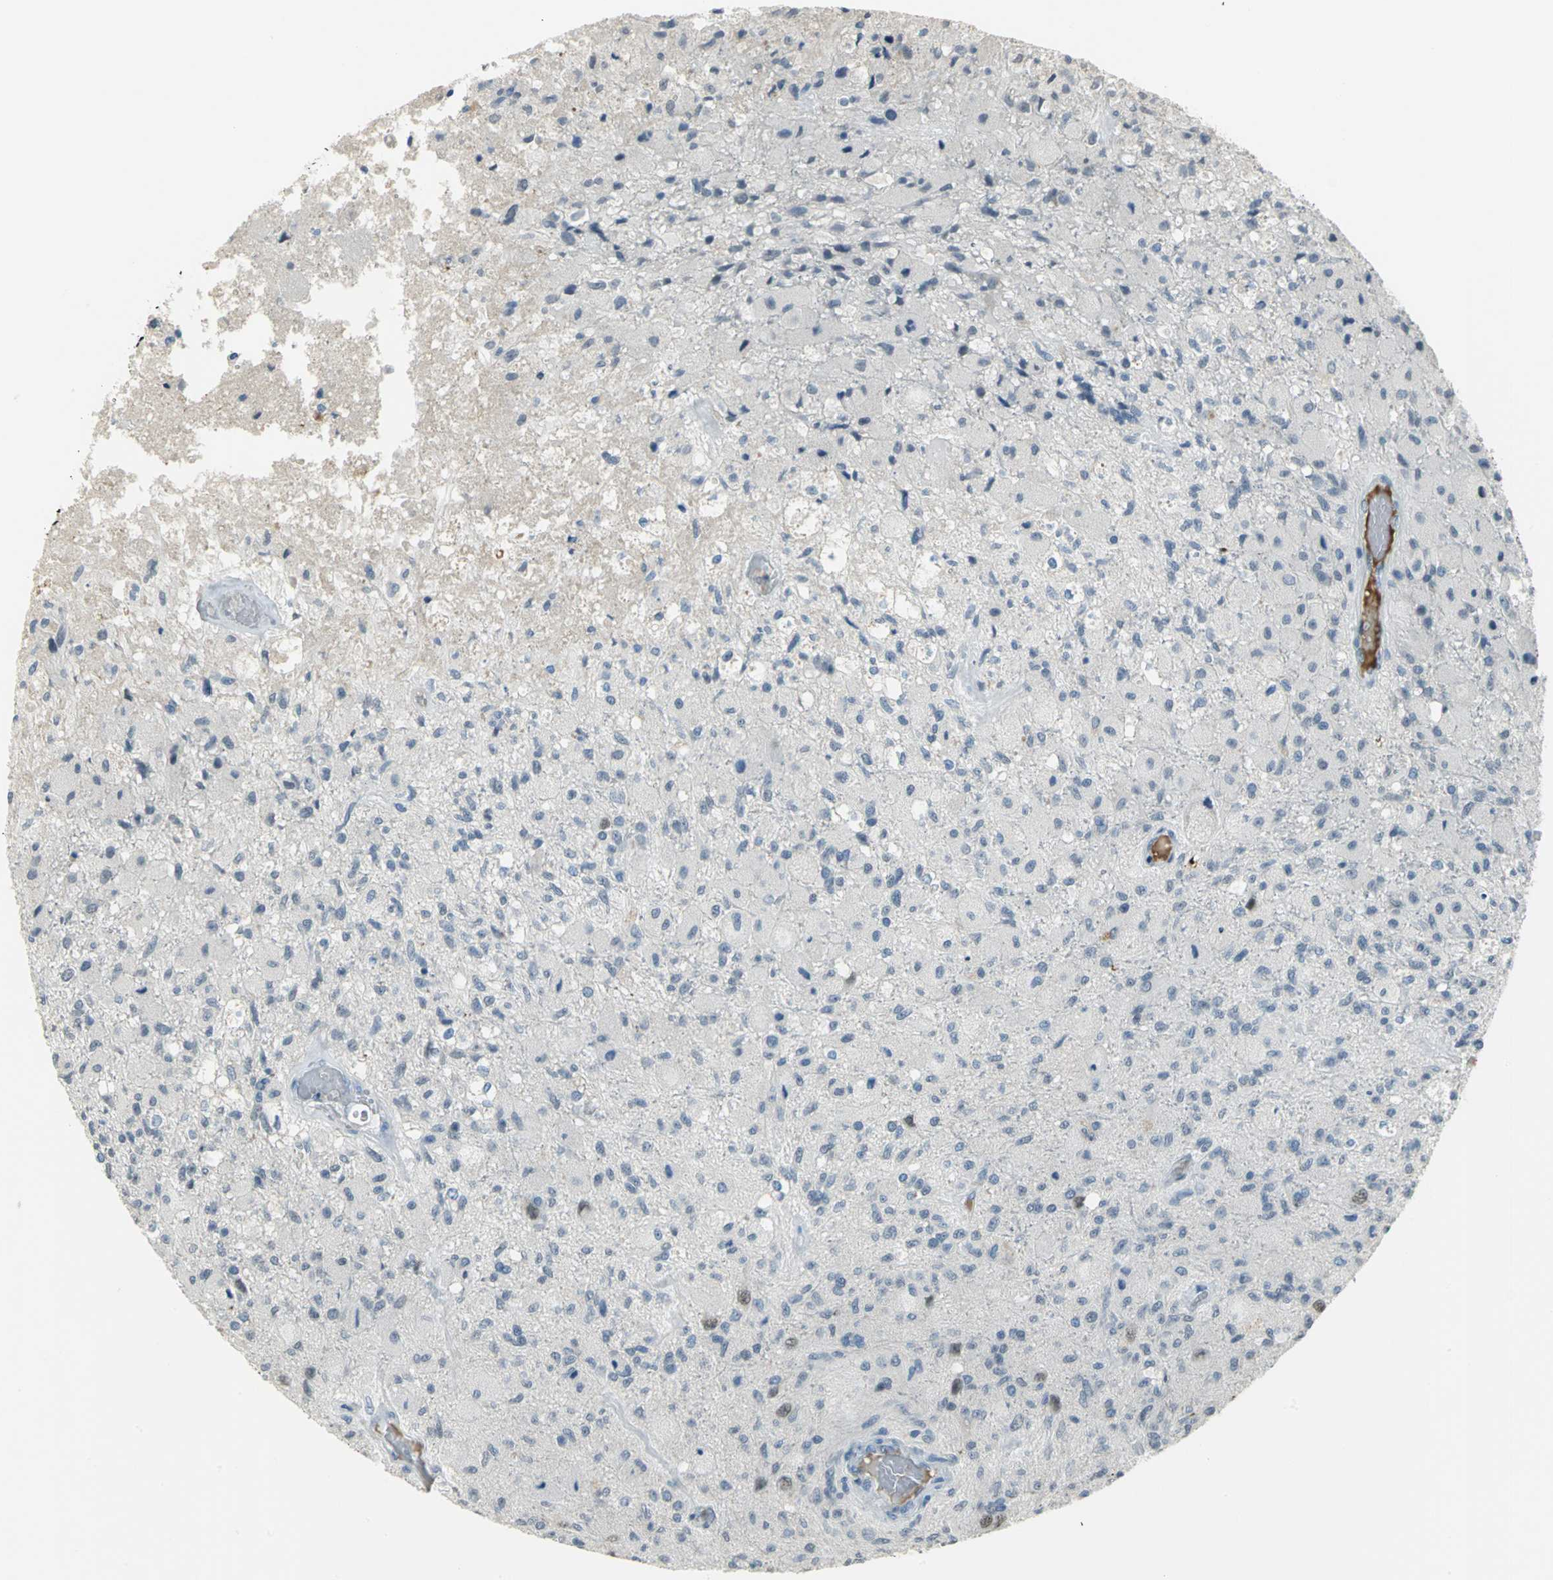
{"staining": {"intensity": "moderate", "quantity": "<25%", "location": "nuclear"}, "tissue": "glioma", "cell_type": "Tumor cells", "image_type": "cancer", "snomed": [{"axis": "morphology", "description": "Normal tissue, NOS"}, {"axis": "morphology", "description": "Glioma, malignant, High grade"}, {"axis": "topography", "description": "Cerebral cortex"}], "caption": "Immunohistochemistry (DAB (3,3'-diaminobenzidine)) staining of glioma displays moderate nuclear protein staining in approximately <25% of tumor cells.", "gene": "ZIC1", "patient": {"sex": "male", "age": 77}}